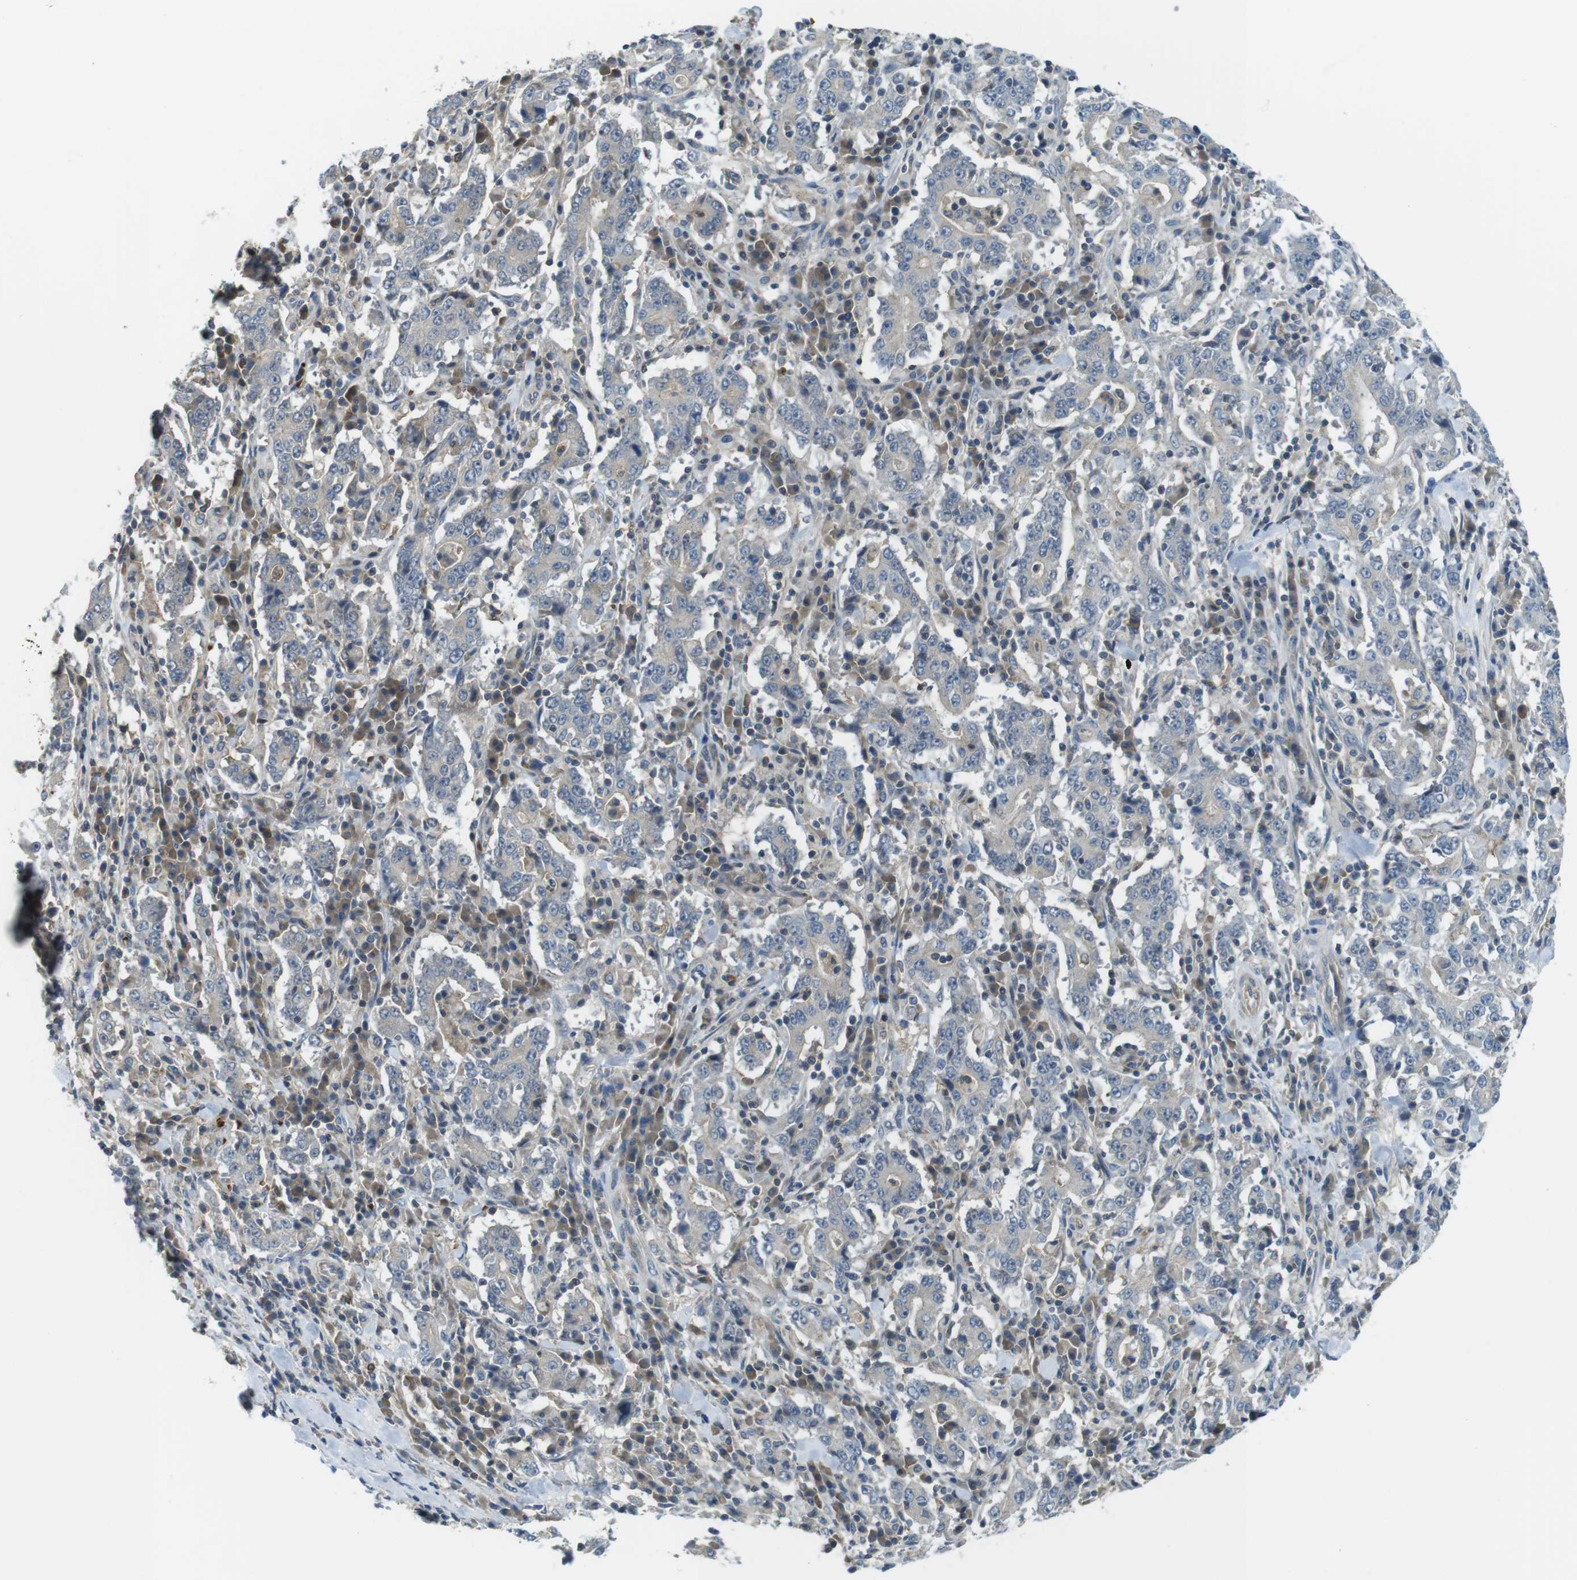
{"staining": {"intensity": "negative", "quantity": "none", "location": "none"}, "tissue": "stomach cancer", "cell_type": "Tumor cells", "image_type": "cancer", "snomed": [{"axis": "morphology", "description": "Normal tissue, NOS"}, {"axis": "morphology", "description": "Adenocarcinoma, NOS"}, {"axis": "topography", "description": "Stomach, upper"}, {"axis": "topography", "description": "Stomach"}], "caption": "Protein analysis of stomach adenocarcinoma demonstrates no significant positivity in tumor cells.", "gene": "LRRC3B", "patient": {"sex": "male", "age": 59}}